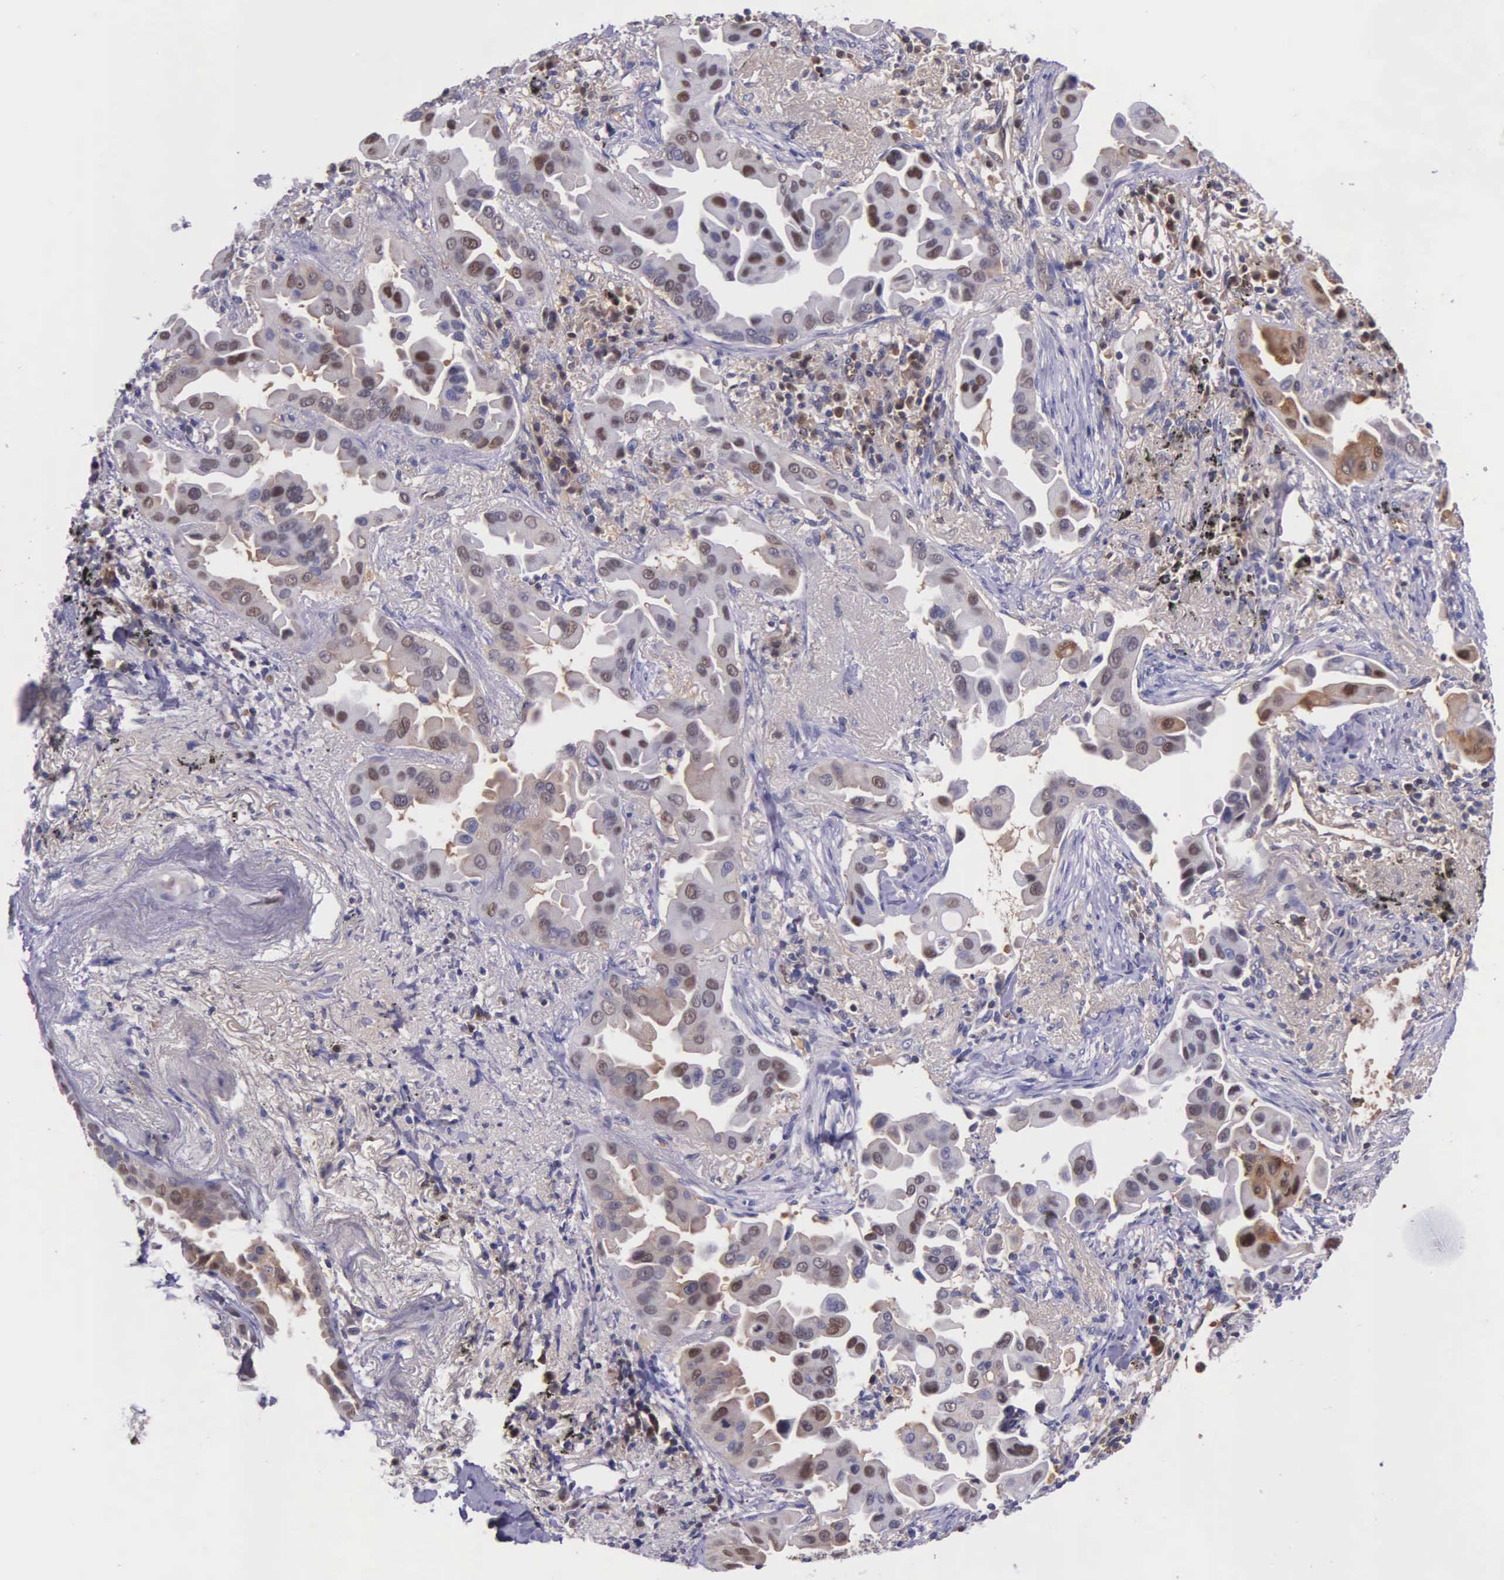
{"staining": {"intensity": "negative", "quantity": "none", "location": "none"}, "tissue": "lung cancer", "cell_type": "Tumor cells", "image_type": "cancer", "snomed": [{"axis": "morphology", "description": "Adenocarcinoma, NOS"}, {"axis": "topography", "description": "Lung"}], "caption": "Lung cancer (adenocarcinoma) was stained to show a protein in brown. There is no significant staining in tumor cells.", "gene": "GMPR2", "patient": {"sex": "male", "age": 68}}